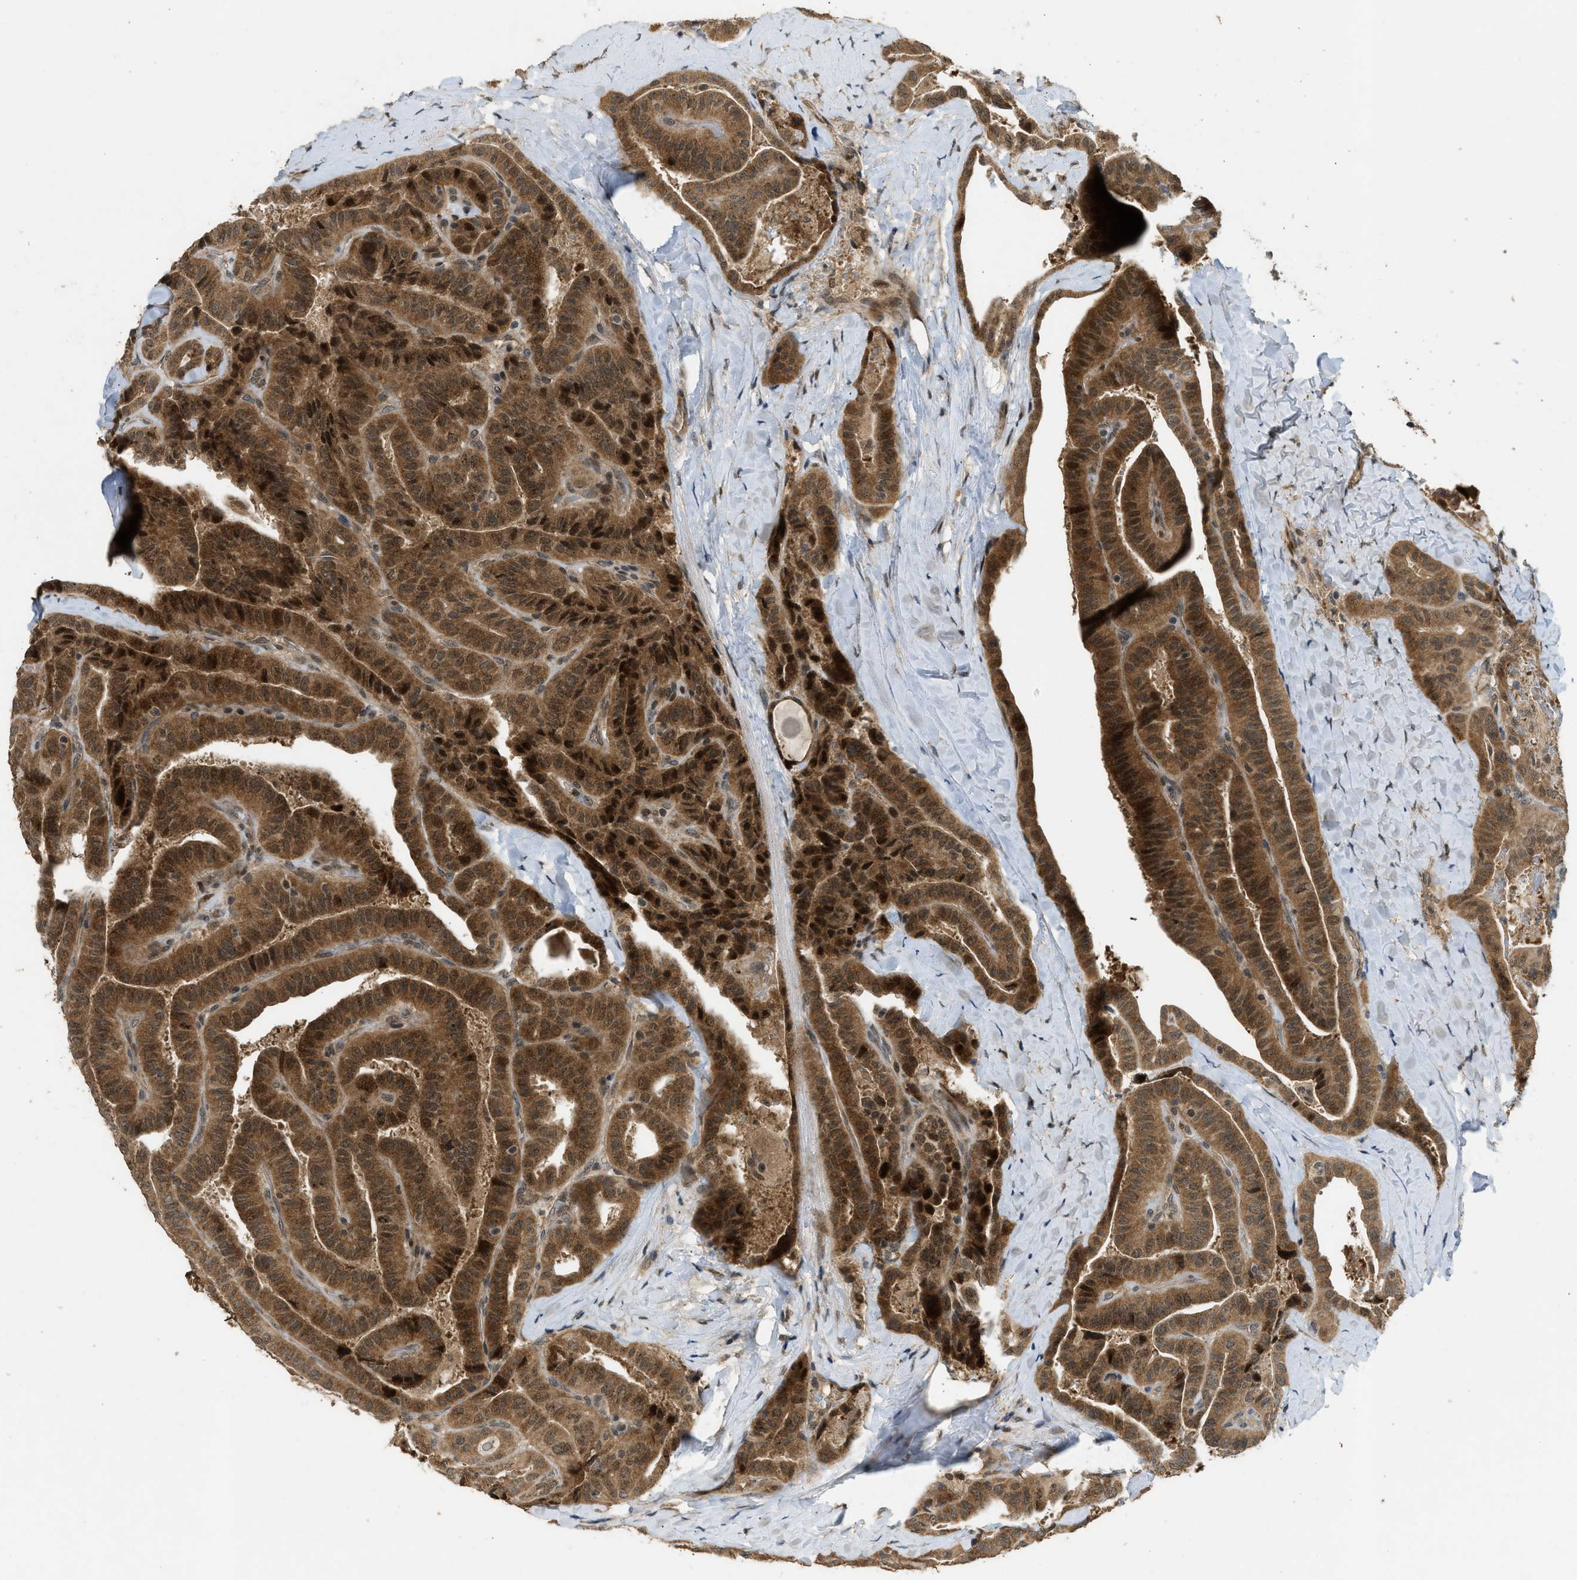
{"staining": {"intensity": "moderate", "quantity": ">75%", "location": "cytoplasmic/membranous,nuclear"}, "tissue": "thyroid cancer", "cell_type": "Tumor cells", "image_type": "cancer", "snomed": [{"axis": "morphology", "description": "Papillary adenocarcinoma, NOS"}, {"axis": "topography", "description": "Thyroid gland"}], "caption": "Human thyroid papillary adenocarcinoma stained with a brown dye displays moderate cytoplasmic/membranous and nuclear positive staining in about >75% of tumor cells.", "gene": "GET1", "patient": {"sex": "male", "age": 77}}